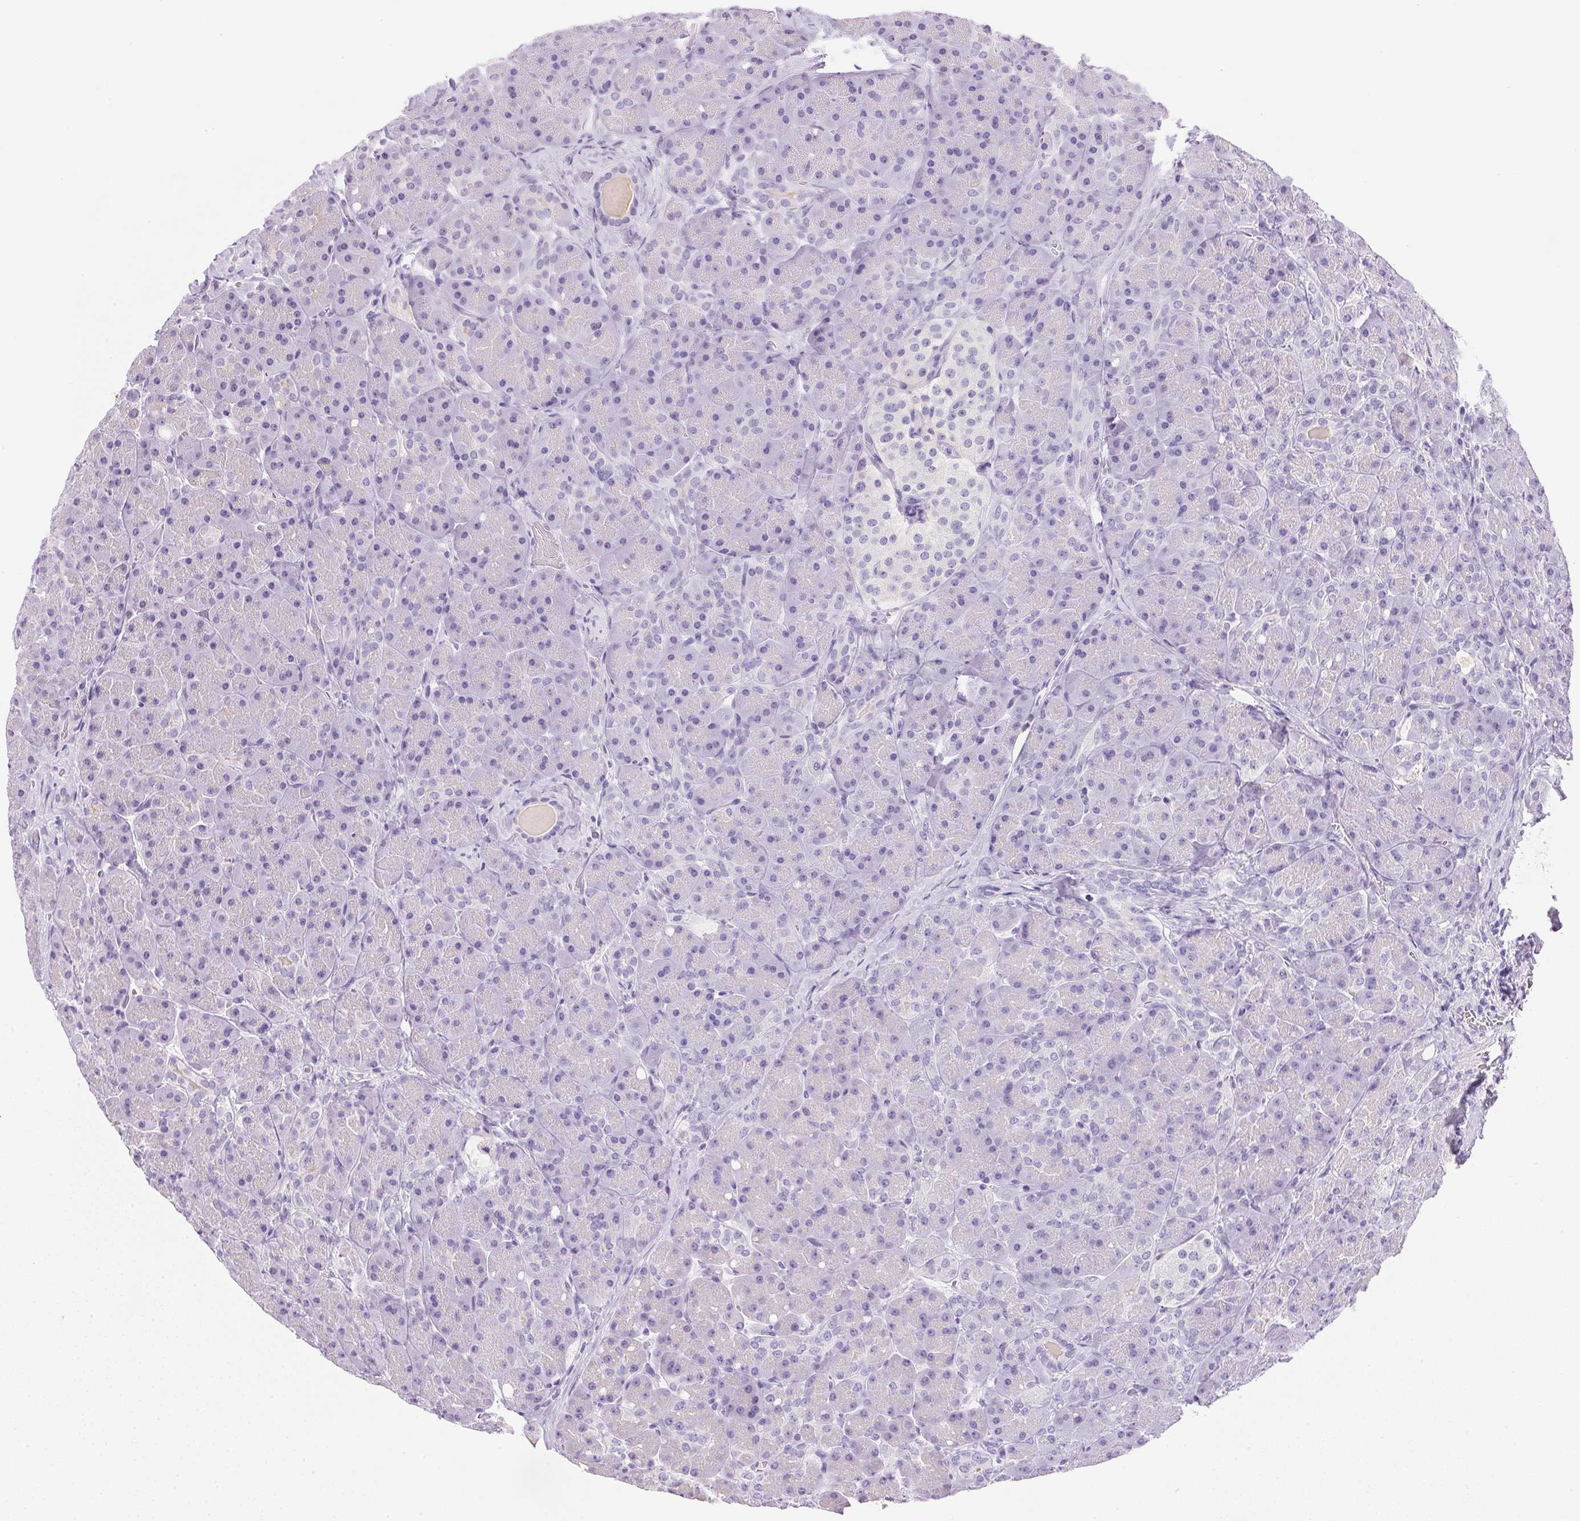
{"staining": {"intensity": "negative", "quantity": "none", "location": "none"}, "tissue": "pancreas", "cell_type": "Exocrine glandular cells", "image_type": "normal", "snomed": [{"axis": "morphology", "description": "Normal tissue, NOS"}, {"axis": "topography", "description": "Pancreas"}], "caption": "The photomicrograph demonstrates no staining of exocrine glandular cells in unremarkable pancreas. Brightfield microscopy of immunohistochemistry (IHC) stained with DAB (brown) and hematoxylin (blue), captured at high magnification.", "gene": "ATP6V0A4", "patient": {"sex": "male", "age": 55}}